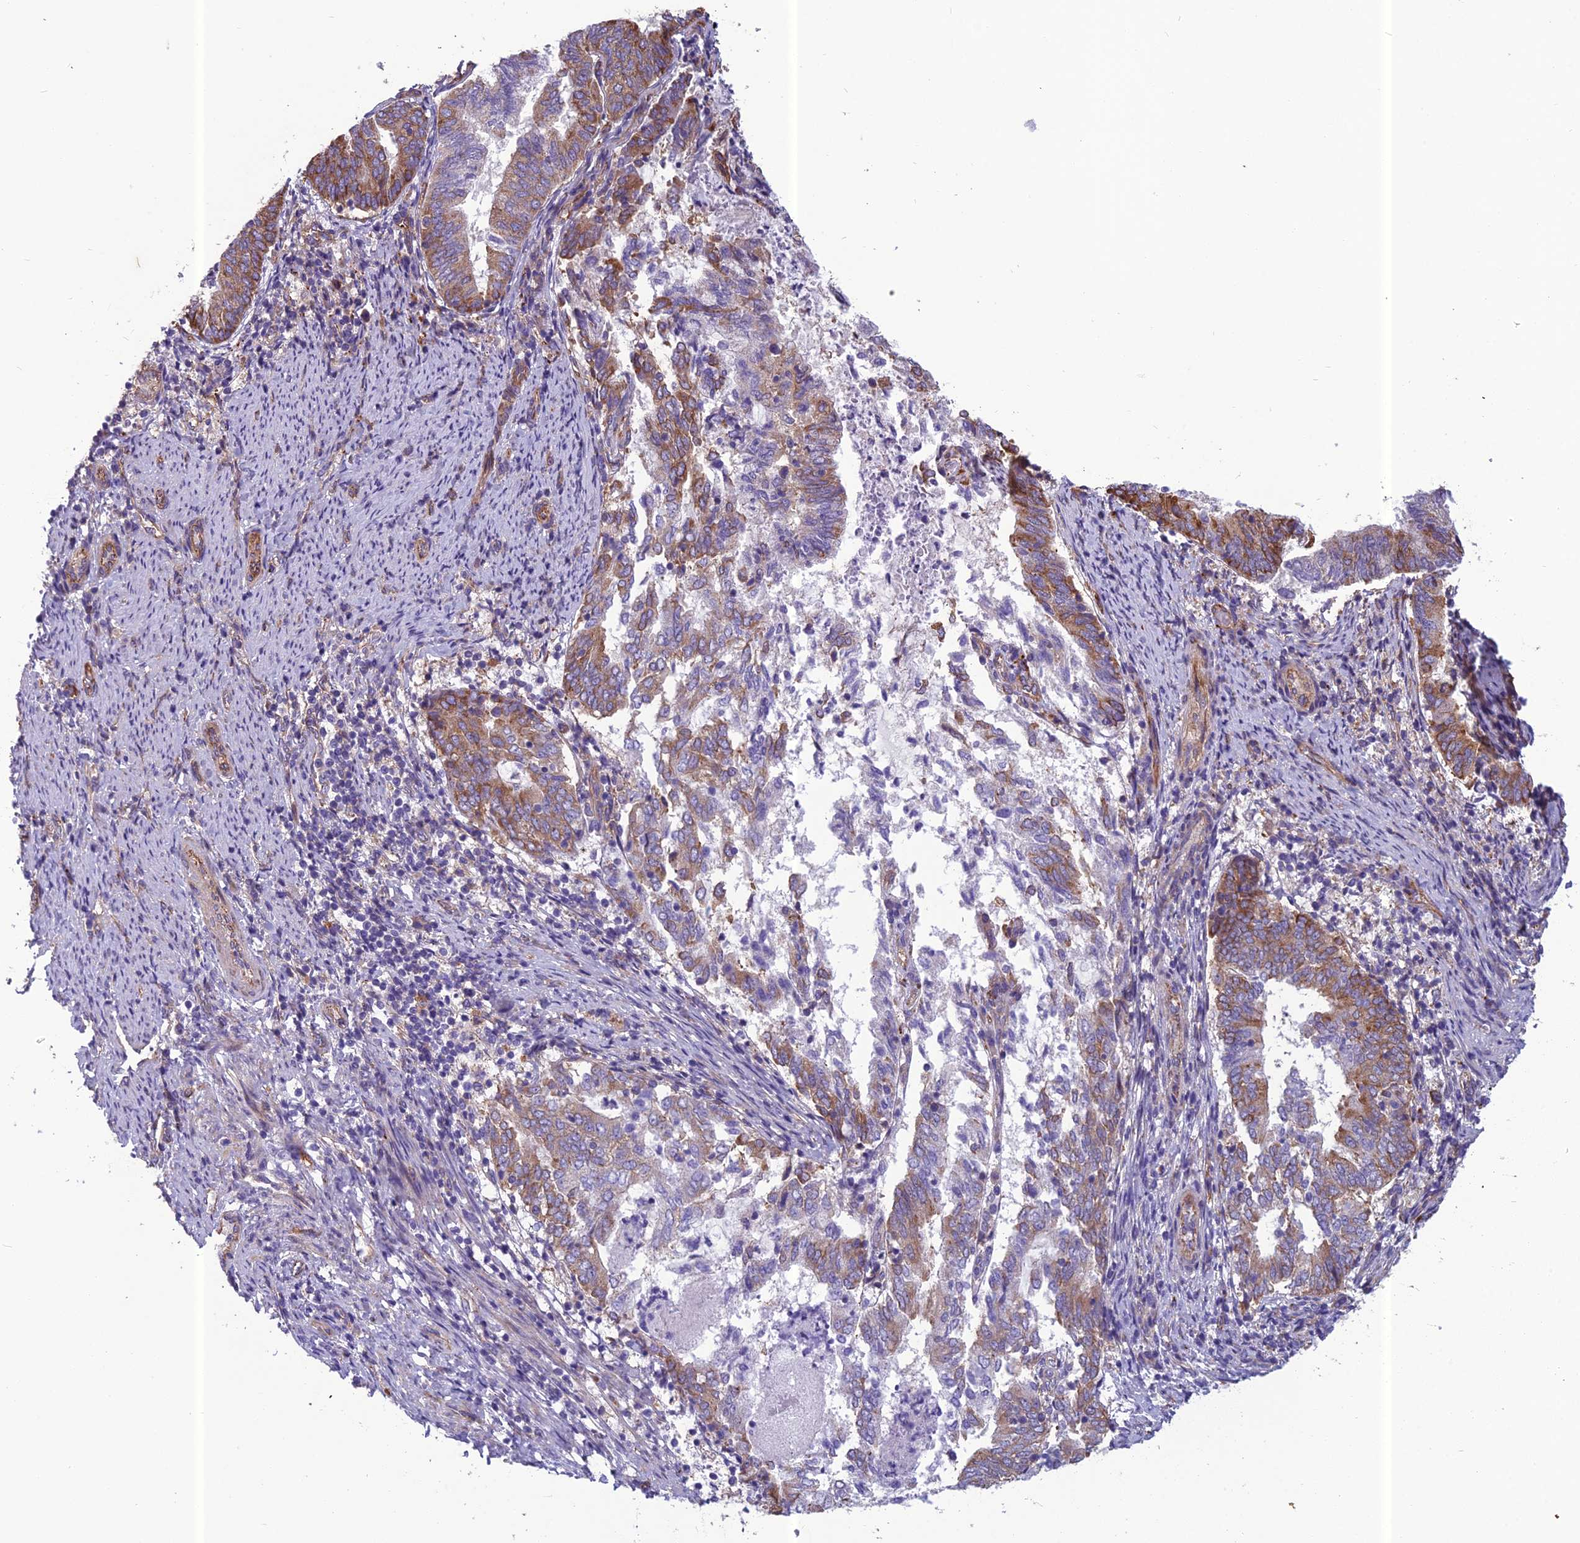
{"staining": {"intensity": "moderate", "quantity": "25%-75%", "location": "cytoplasmic/membranous"}, "tissue": "endometrial cancer", "cell_type": "Tumor cells", "image_type": "cancer", "snomed": [{"axis": "morphology", "description": "Adenocarcinoma, NOS"}, {"axis": "topography", "description": "Endometrium"}], "caption": "Tumor cells reveal medium levels of moderate cytoplasmic/membranous positivity in about 25%-75% of cells in endometrial cancer.", "gene": "SPDL1", "patient": {"sex": "female", "age": 80}}